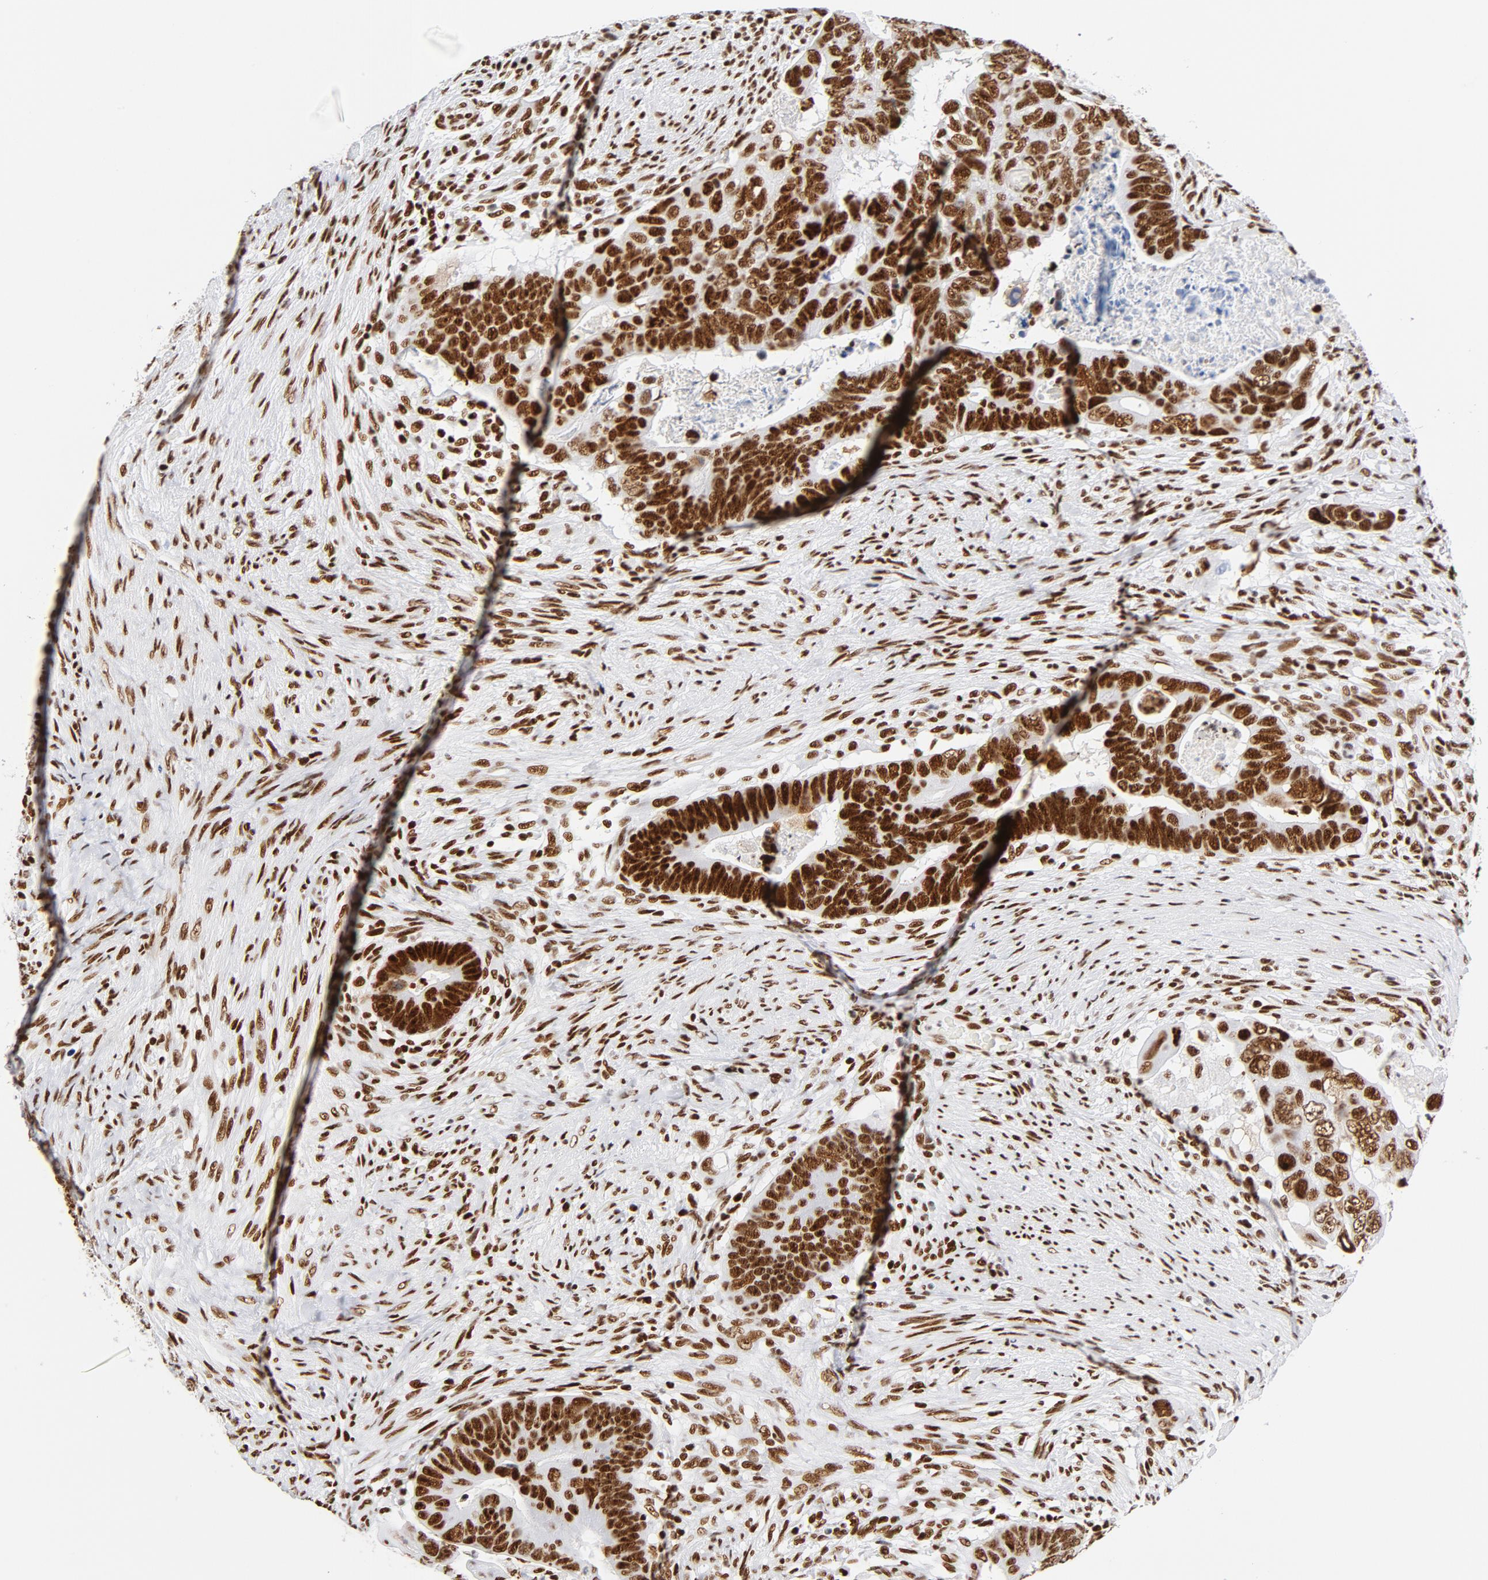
{"staining": {"intensity": "strong", "quantity": ">75%", "location": "nuclear"}, "tissue": "colorectal cancer", "cell_type": "Tumor cells", "image_type": "cancer", "snomed": [{"axis": "morphology", "description": "Adenocarcinoma, NOS"}, {"axis": "topography", "description": "Rectum"}], "caption": "Immunohistochemistry micrograph of colorectal adenocarcinoma stained for a protein (brown), which displays high levels of strong nuclear positivity in approximately >75% of tumor cells.", "gene": "XRCC5", "patient": {"sex": "male", "age": 53}}